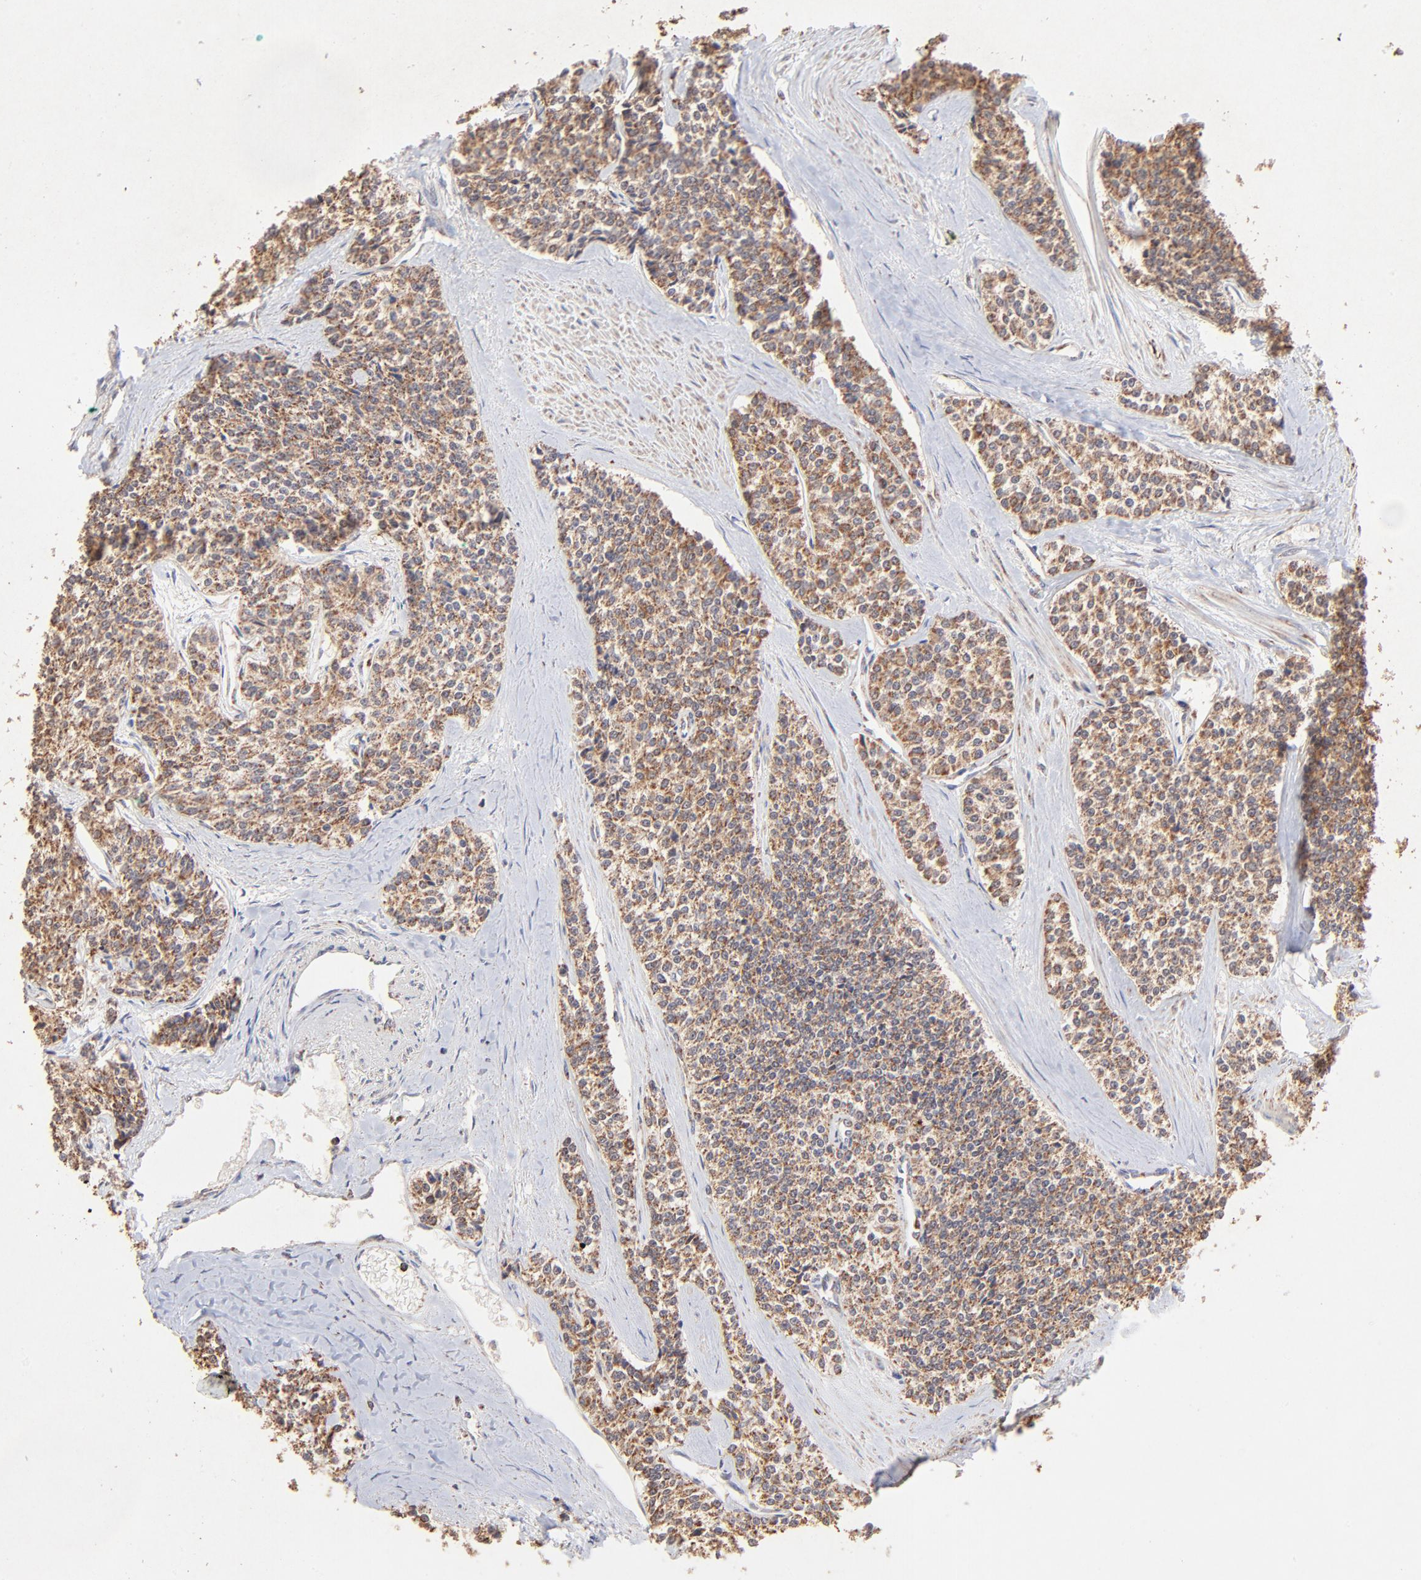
{"staining": {"intensity": "moderate", "quantity": ">75%", "location": "cytoplasmic/membranous"}, "tissue": "carcinoid", "cell_type": "Tumor cells", "image_type": "cancer", "snomed": [{"axis": "morphology", "description": "Carcinoid, malignant, NOS"}, {"axis": "topography", "description": "Stomach"}], "caption": "This histopathology image exhibits carcinoid stained with IHC to label a protein in brown. The cytoplasmic/membranous of tumor cells show moderate positivity for the protein. Nuclei are counter-stained blue.", "gene": "SSBP1", "patient": {"sex": "female", "age": 76}}